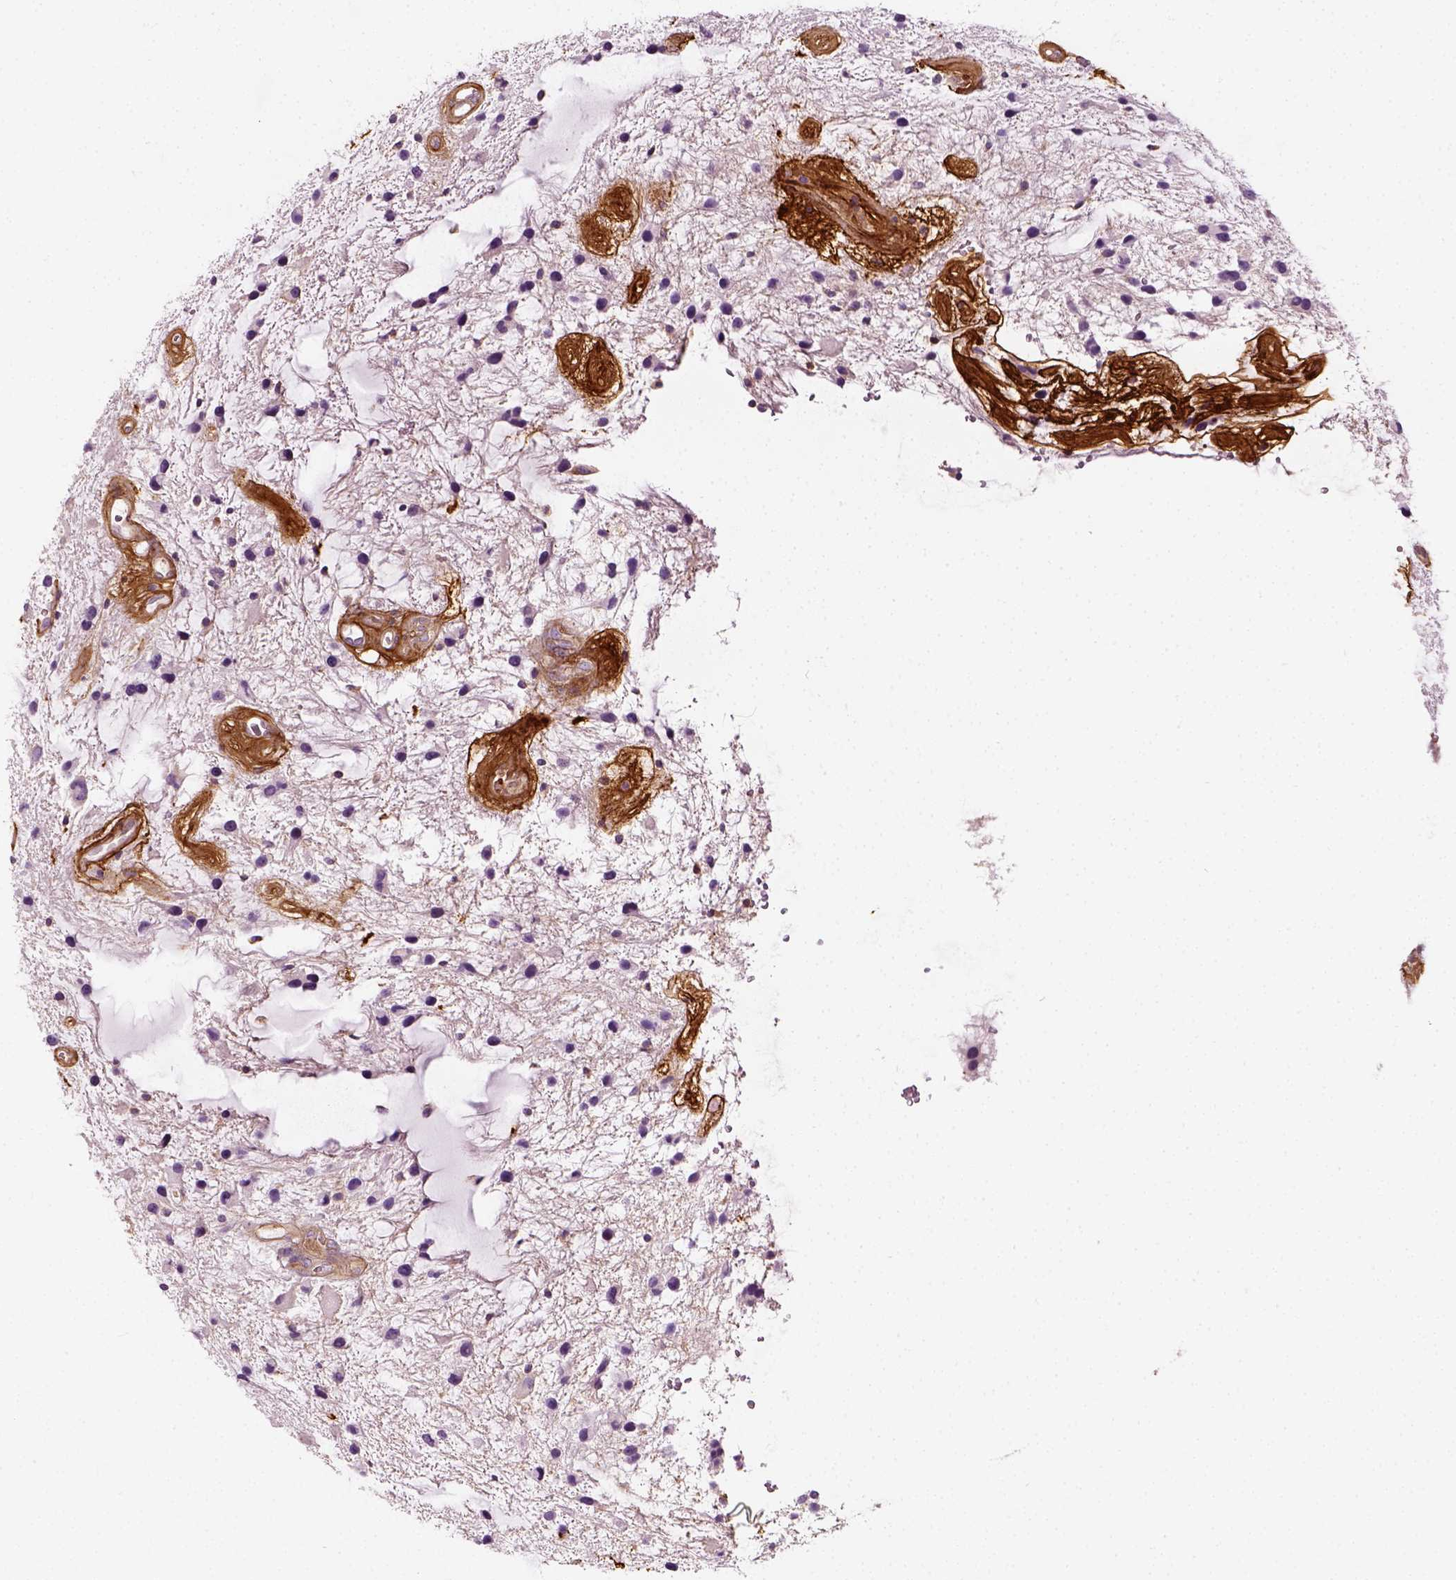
{"staining": {"intensity": "negative", "quantity": "none", "location": "none"}, "tissue": "glioma", "cell_type": "Tumor cells", "image_type": "cancer", "snomed": [{"axis": "morphology", "description": "Glioma, malignant, Low grade"}, {"axis": "topography", "description": "Cerebellum"}], "caption": "A histopathology image of human glioma is negative for staining in tumor cells.", "gene": "COL6A2", "patient": {"sex": "female", "age": 14}}